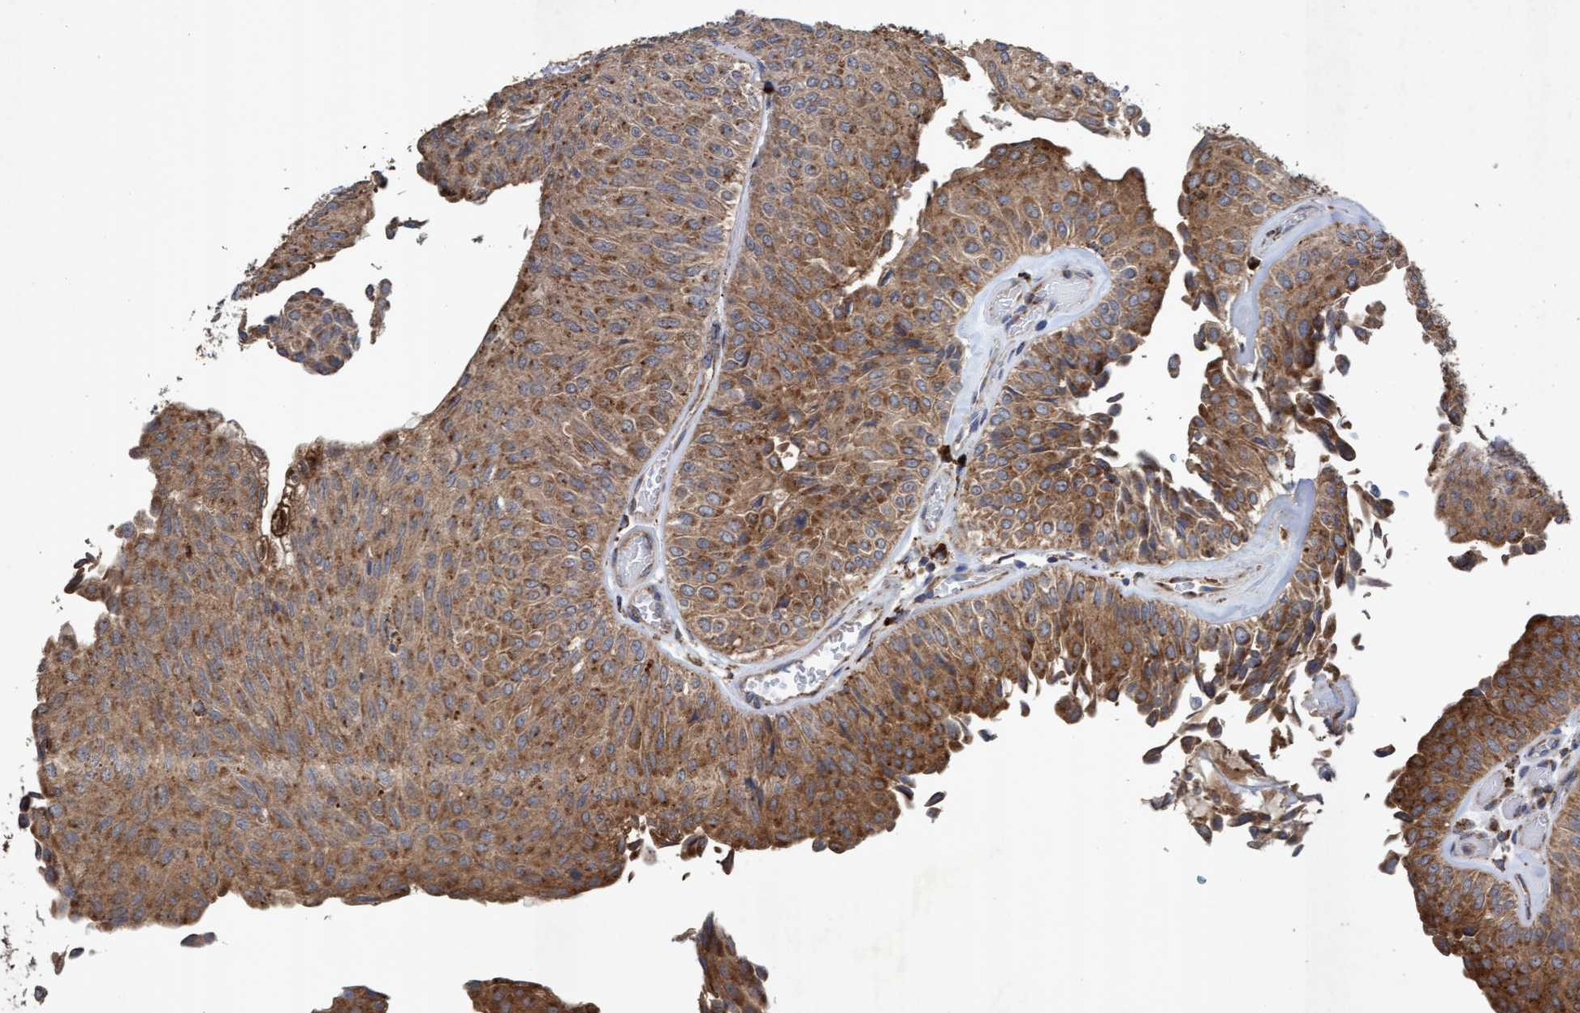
{"staining": {"intensity": "moderate", "quantity": ">75%", "location": "cytoplasmic/membranous"}, "tissue": "urothelial cancer", "cell_type": "Tumor cells", "image_type": "cancer", "snomed": [{"axis": "morphology", "description": "Urothelial carcinoma, Low grade"}, {"axis": "topography", "description": "Urinary bladder"}], "caption": "A brown stain shows moderate cytoplasmic/membranous positivity of a protein in urothelial cancer tumor cells.", "gene": "ATPAF2", "patient": {"sex": "male", "age": 78}}